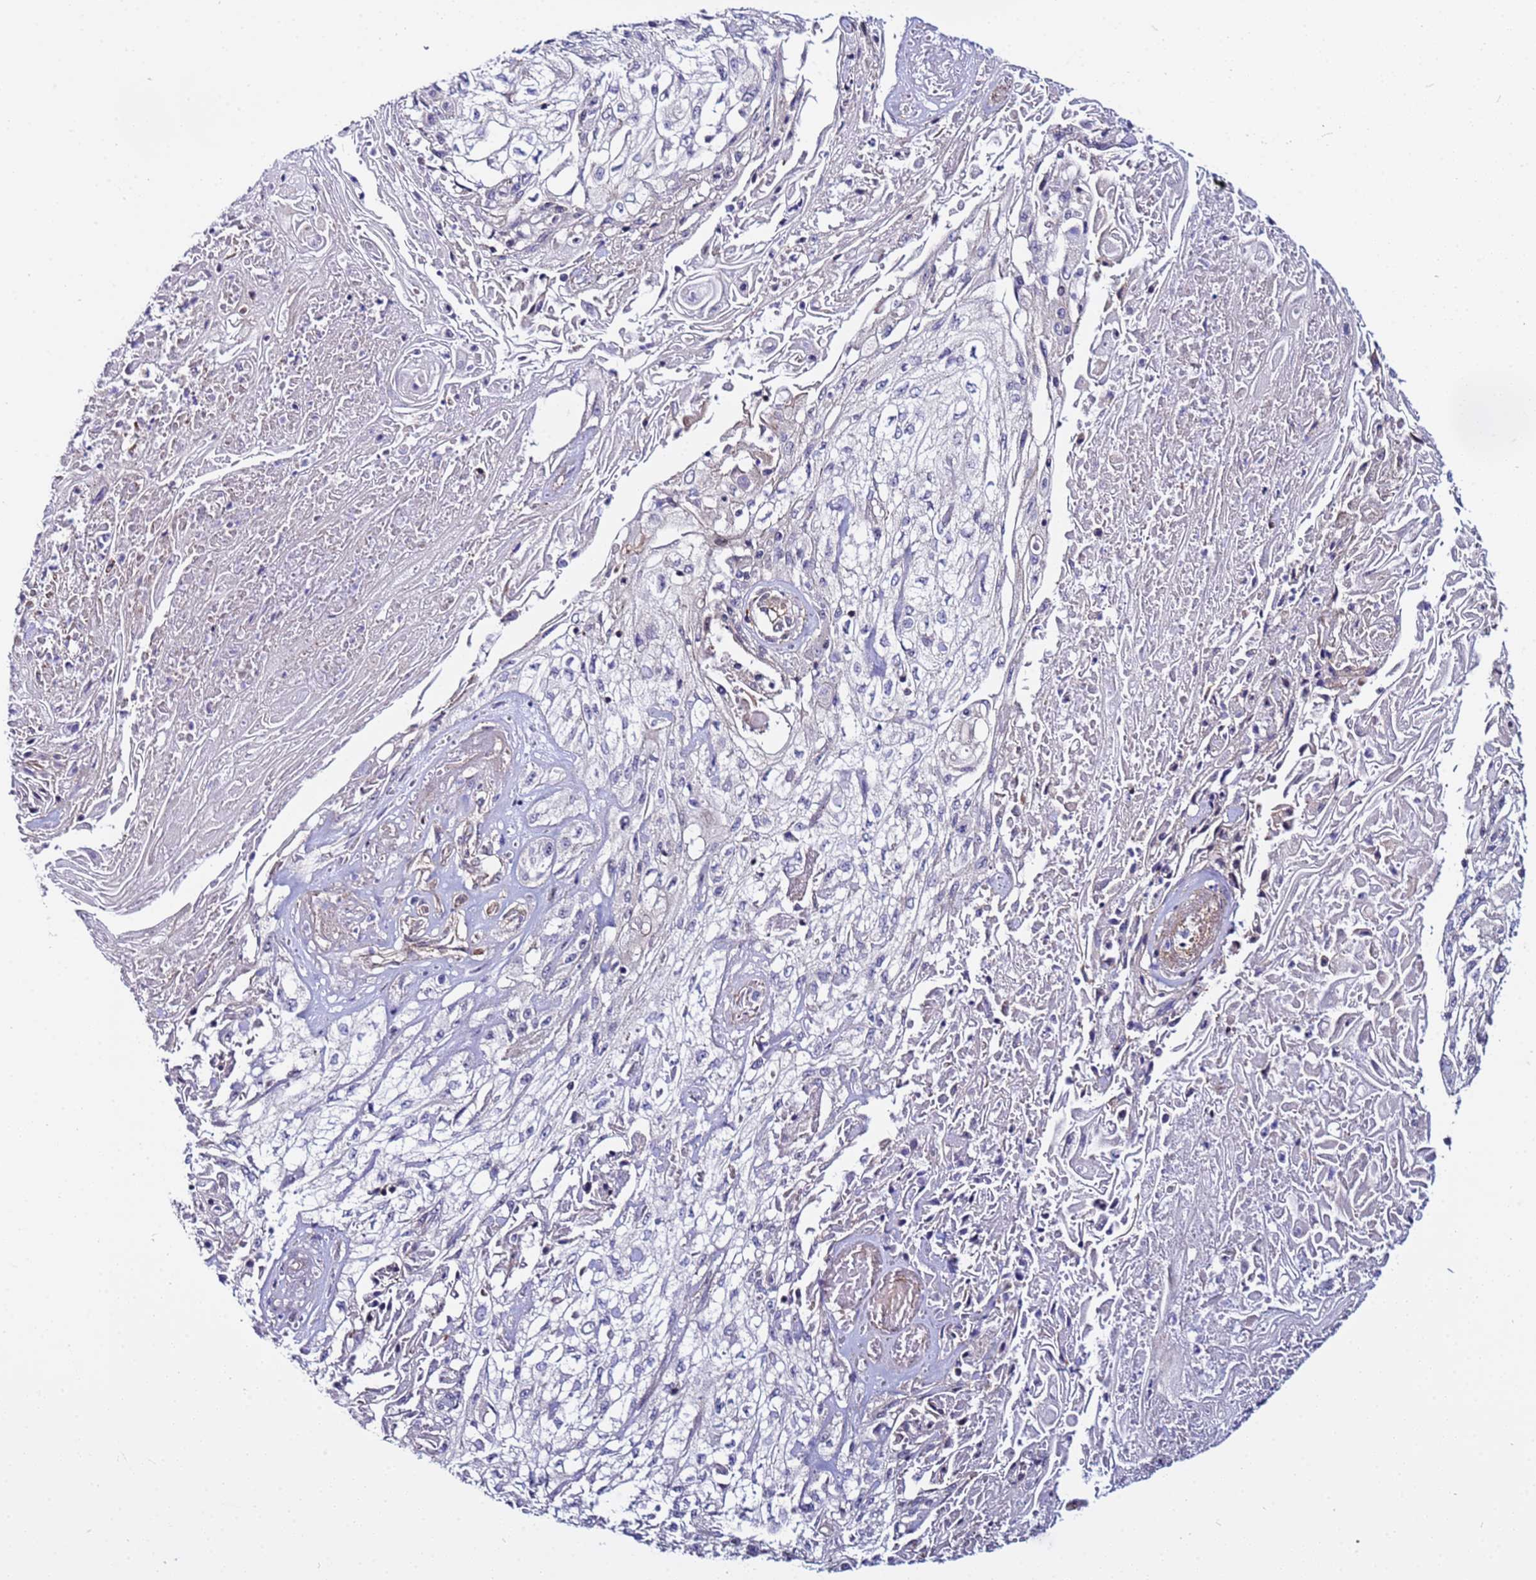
{"staining": {"intensity": "negative", "quantity": "none", "location": "none"}, "tissue": "skin cancer", "cell_type": "Tumor cells", "image_type": "cancer", "snomed": [{"axis": "morphology", "description": "Squamous cell carcinoma, NOS"}, {"axis": "morphology", "description": "Squamous cell carcinoma, metastatic, NOS"}, {"axis": "topography", "description": "Skin"}, {"axis": "topography", "description": "Lymph node"}], "caption": "Skin cancer was stained to show a protein in brown. There is no significant staining in tumor cells. (Stains: DAB IHC with hematoxylin counter stain, Microscopy: brightfield microscopy at high magnification).", "gene": "STK38", "patient": {"sex": "male", "age": 75}}